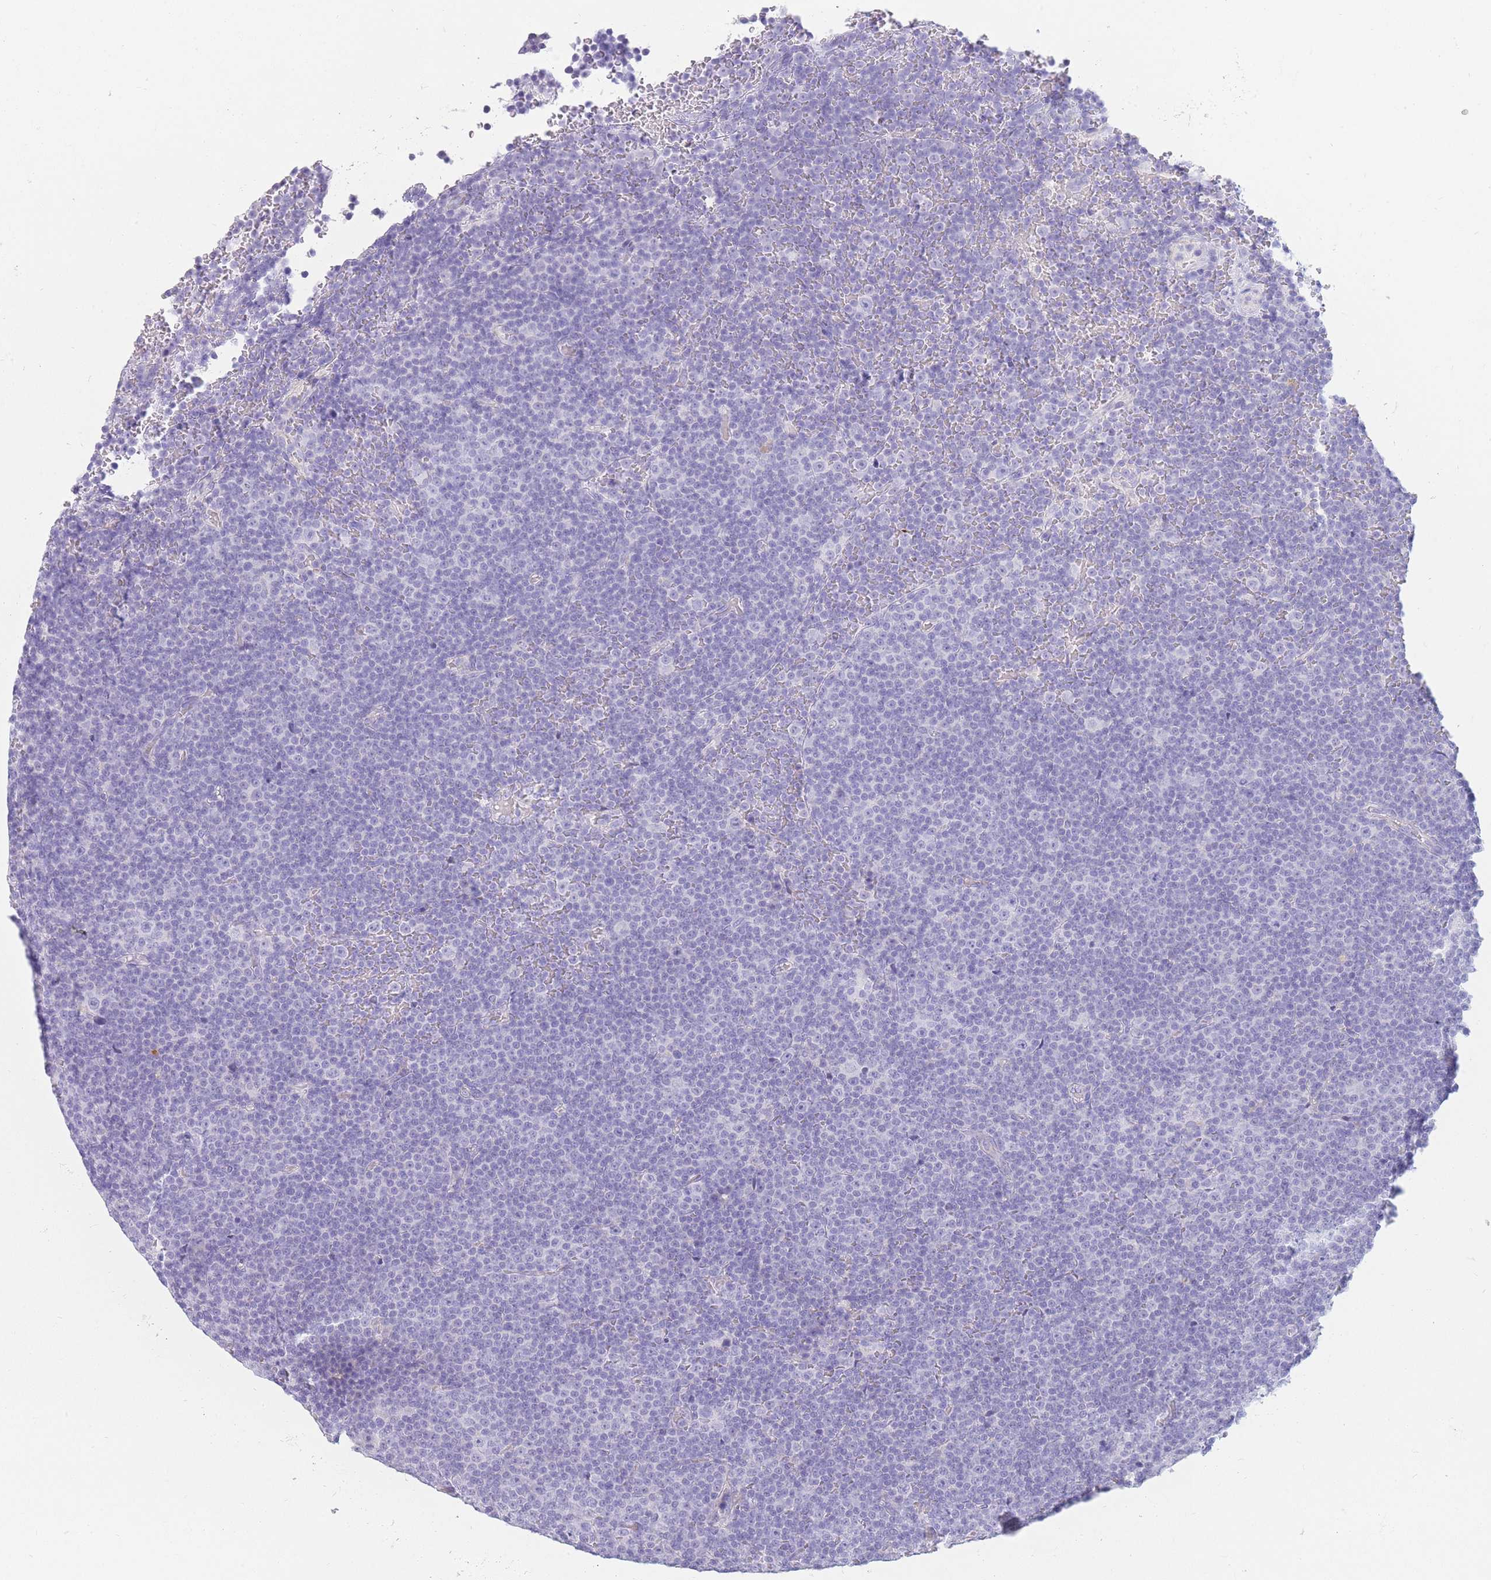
{"staining": {"intensity": "negative", "quantity": "none", "location": "none"}, "tissue": "lymphoma", "cell_type": "Tumor cells", "image_type": "cancer", "snomed": [{"axis": "morphology", "description": "Malignant lymphoma, non-Hodgkin's type, Low grade"}, {"axis": "topography", "description": "Lymph node"}], "caption": "DAB (3,3'-diaminobenzidine) immunohistochemical staining of malignant lymphoma, non-Hodgkin's type (low-grade) exhibits no significant staining in tumor cells.", "gene": "UPK1A", "patient": {"sex": "female", "age": 67}}